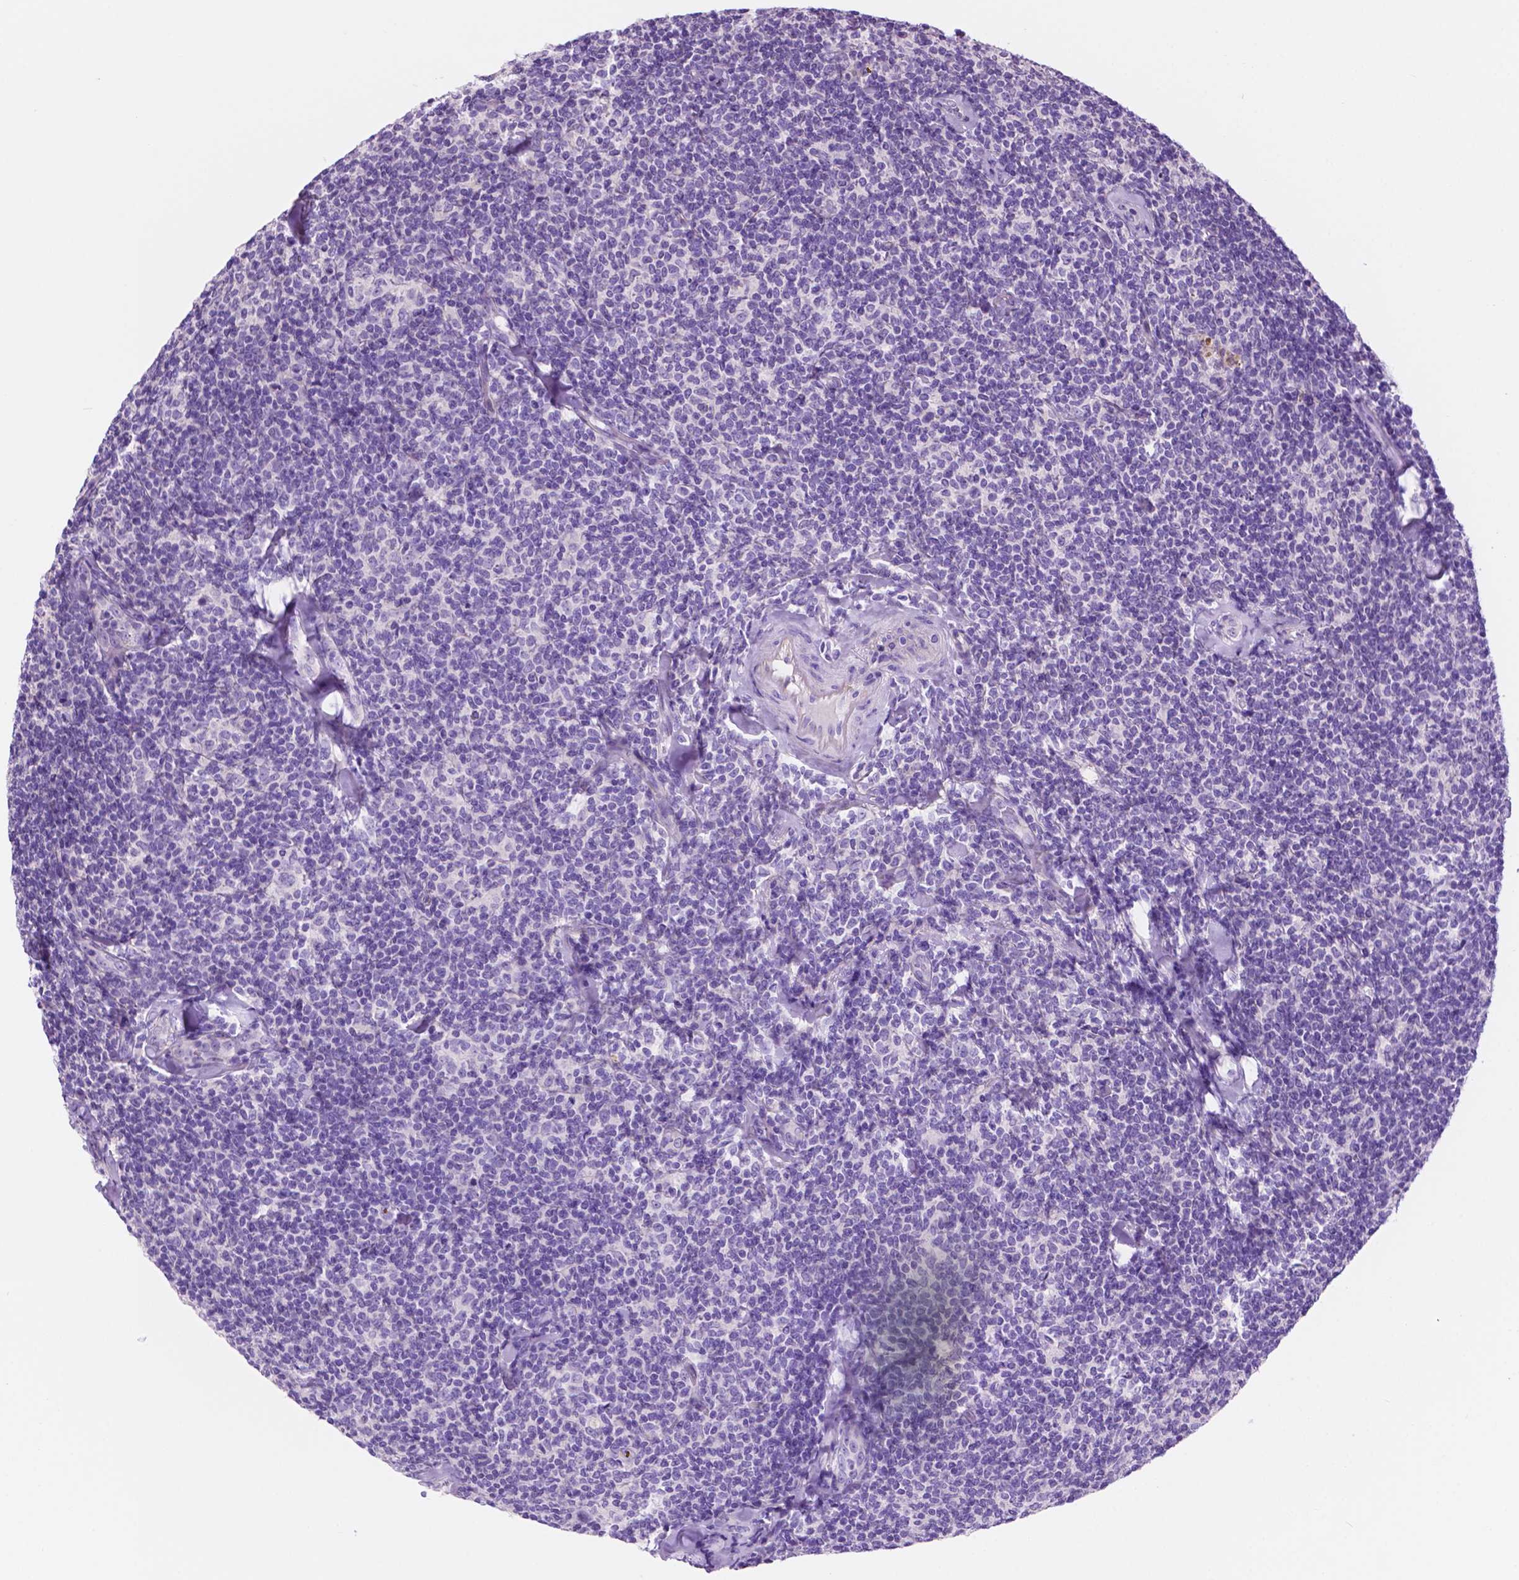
{"staining": {"intensity": "negative", "quantity": "none", "location": "none"}, "tissue": "lymphoma", "cell_type": "Tumor cells", "image_type": "cancer", "snomed": [{"axis": "morphology", "description": "Malignant lymphoma, non-Hodgkin's type, Low grade"}, {"axis": "topography", "description": "Lymph node"}], "caption": "Tumor cells are negative for brown protein staining in lymphoma.", "gene": "IGFN1", "patient": {"sex": "female", "age": 56}}